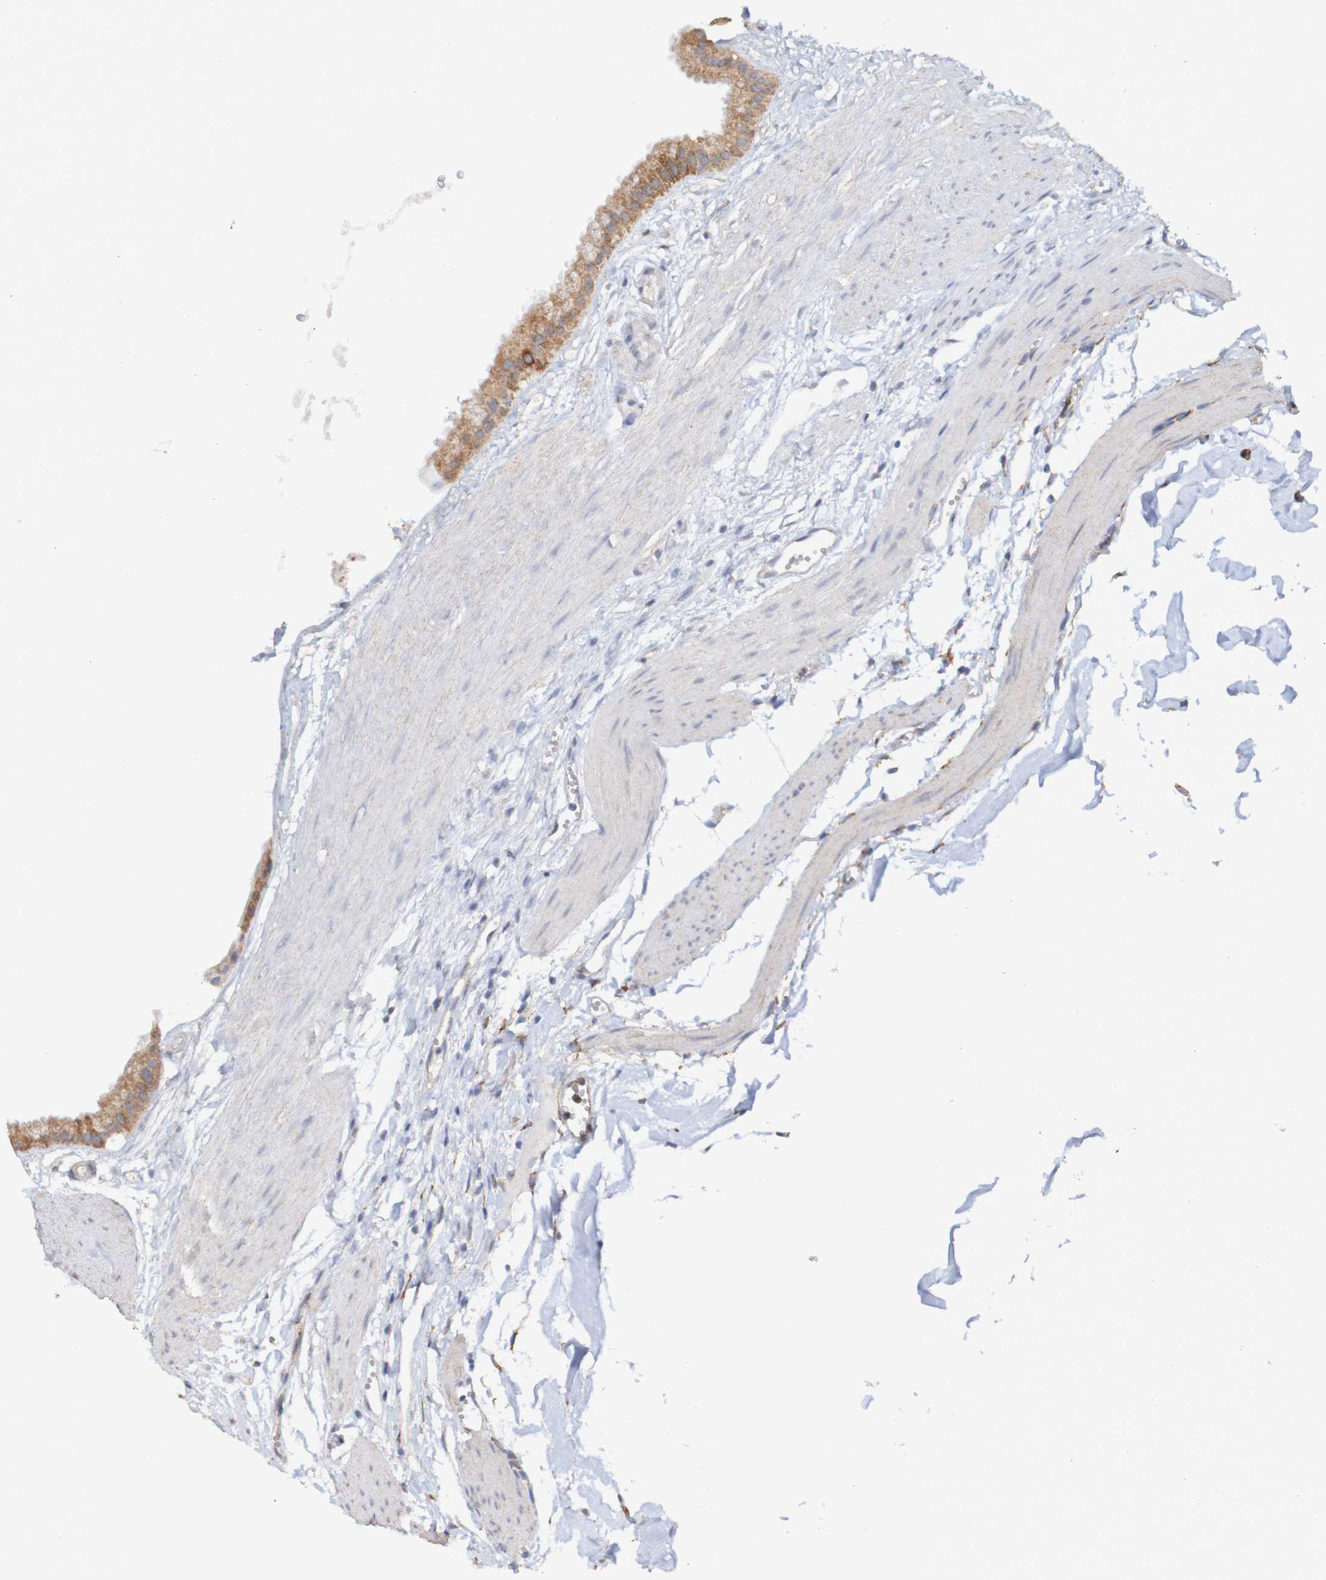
{"staining": {"intensity": "strong", "quantity": "25%-75%", "location": "cytoplasmic/membranous"}, "tissue": "gallbladder", "cell_type": "Glandular cells", "image_type": "normal", "snomed": [{"axis": "morphology", "description": "Normal tissue, NOS"}, {"axis": "topography", "description": "Gallbladder"}], "caption": "Protein analysis of benign gallbladder displays strong cytoplasmic/membranous positivity in about 25%-75% of glandular cells.", "gene": "PDIA3", "patient": {"sex": "female", "age": 64}}